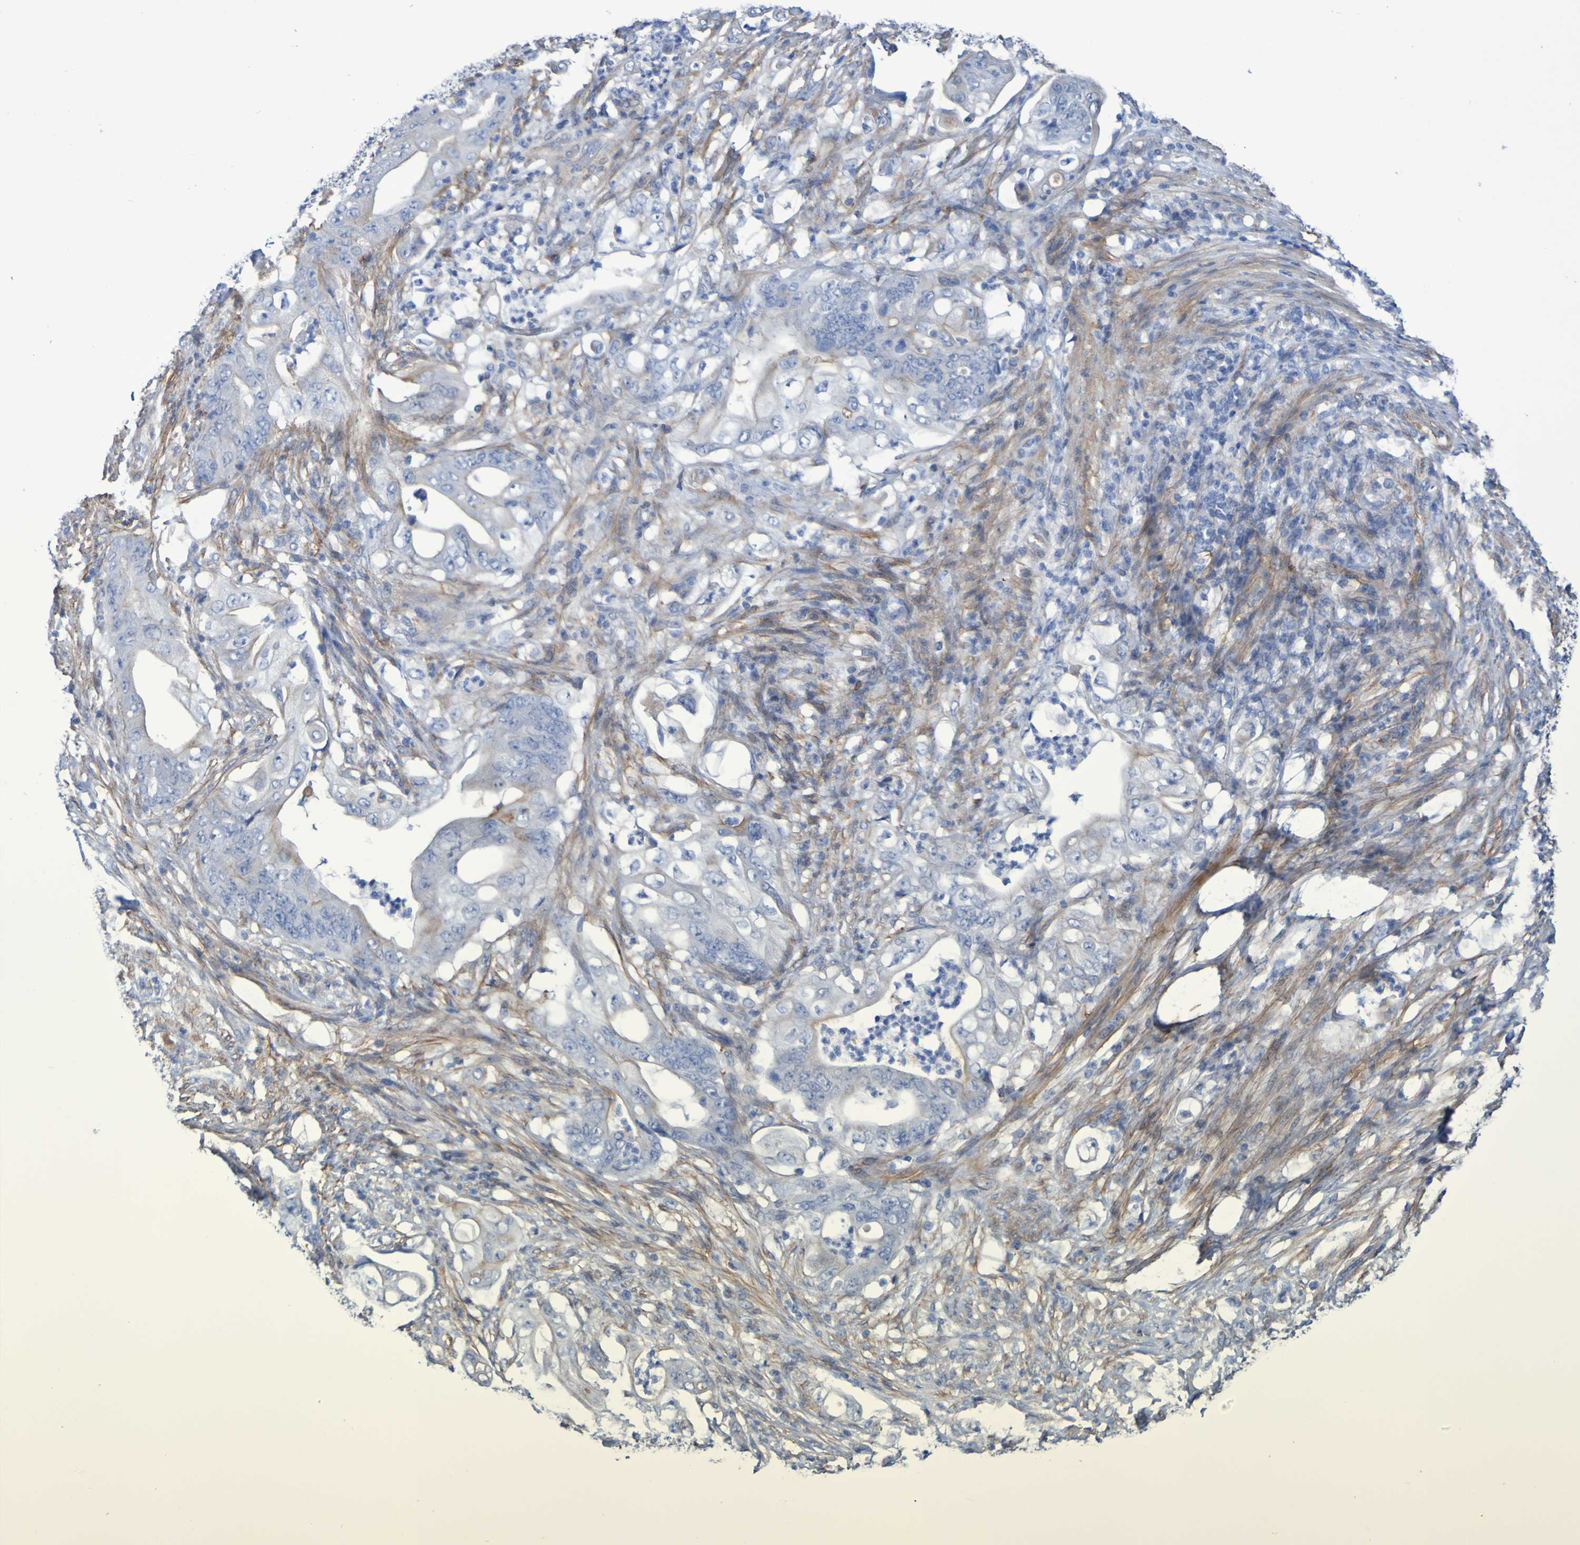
{"staining": {"intensity": "moderate", "quantity": "<25%", "location": "cytoplasmic/membranous"}, "tissue": "stomach cancer", "cell_type": "Tumor cells", "image_type": "cancer", "snomed": [{"axis": "morphology", "description": "Adenocarcinoma, NOS"}, {"axis": "topography", "description": "Stomach"}], "caption": "Moderate cytoplasmic/membranous protein staining is seen in approximately <25% of tumor cells in stomach adenocarcinoma.", "gene": "LPP", "patient": {"sex": "female", "age": 73}}